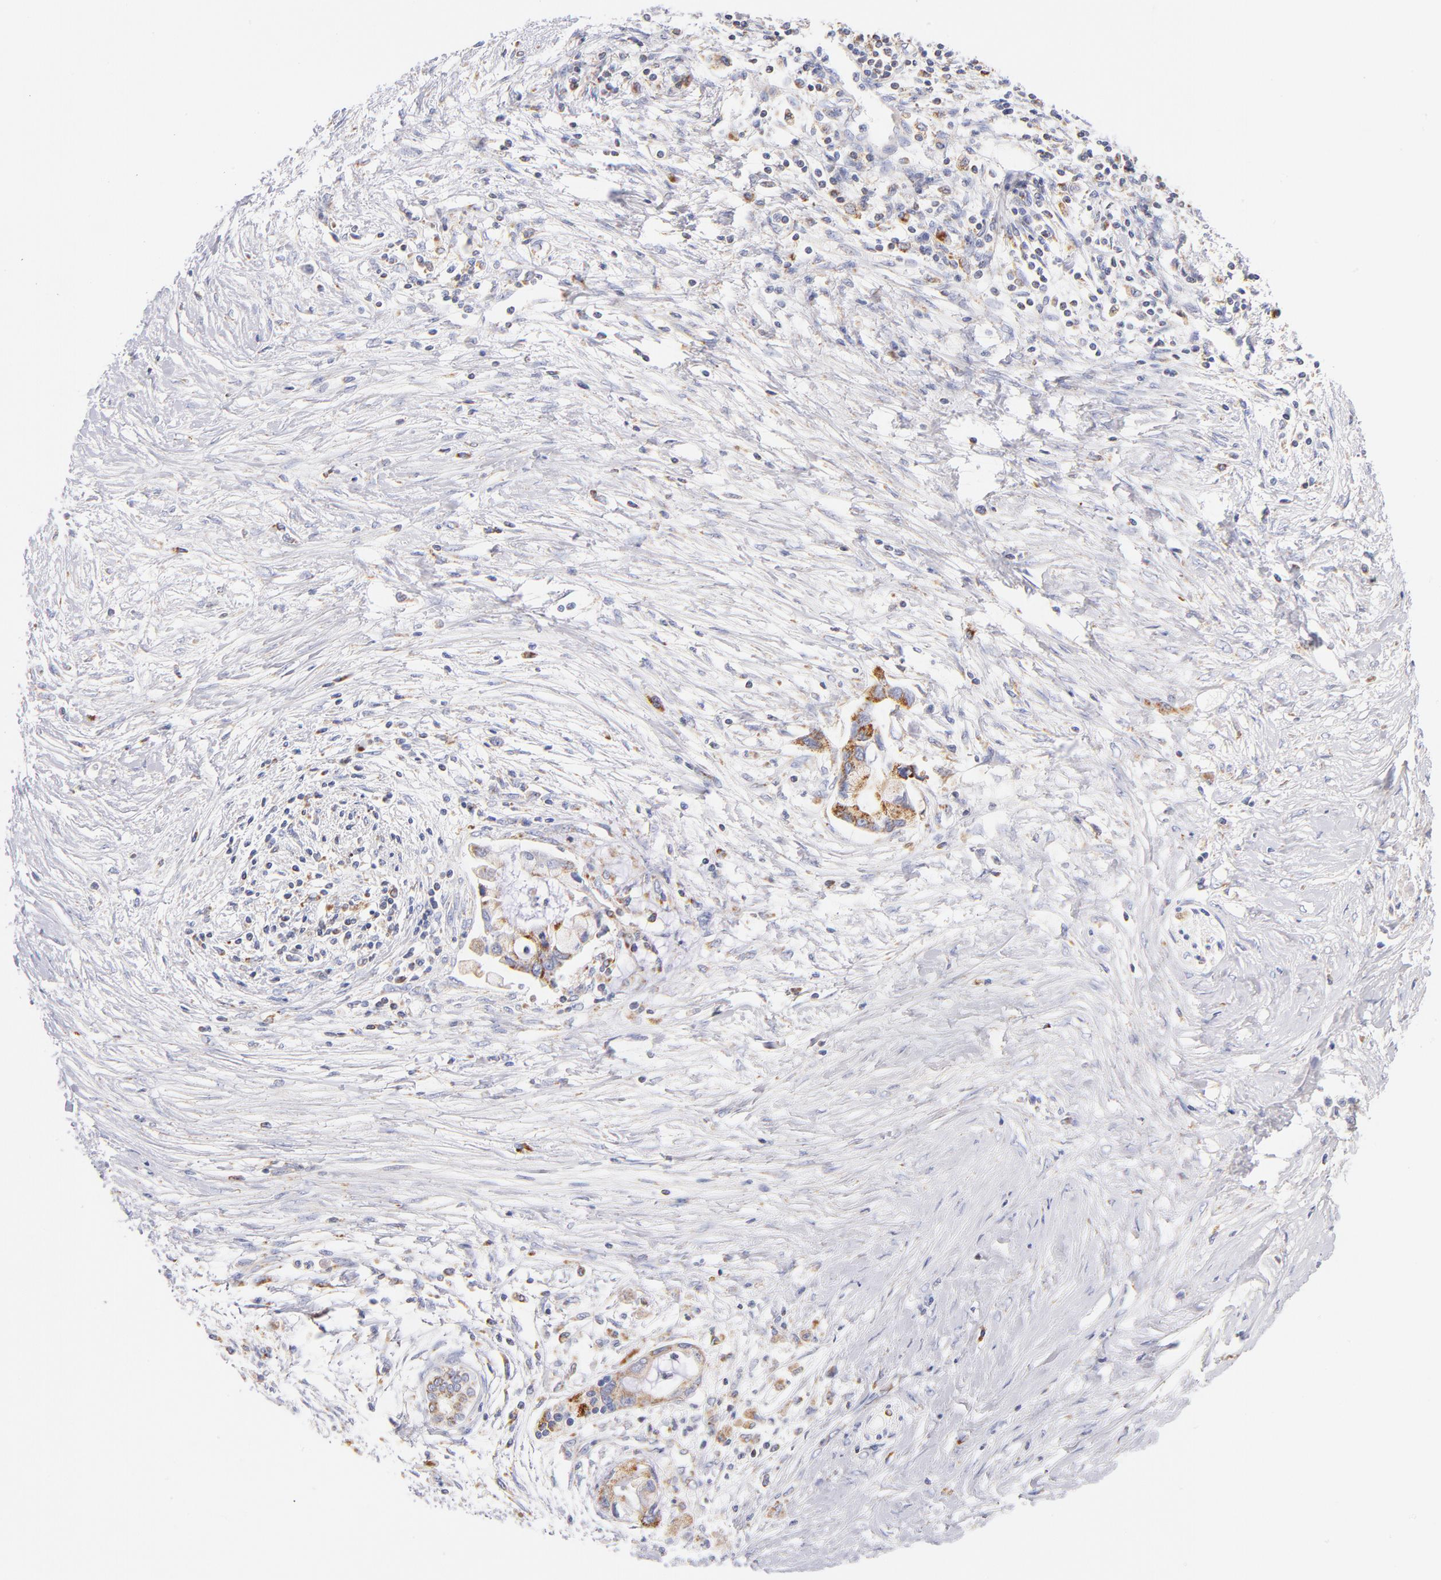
{"staining": {"intensity": "moderate", "quantity": ">75%", "location": "cytoplasmic/membranous"}, "tissue": "pancreatic cancer", "cell_type": "Tumor cells", "image_type": "cancer", "snomed": [{"axis": "morphology", "description": "Adenocarcinoma, NOS"}, {"axis": "topography", "description": "Pancreas"}], "caption": "A high-resolution micrograph shows IHC staining of adenocarcinoma (pancreatic), which reveals moderate cytoplasmic/membranous positivity in about >75% of tumor cells. The protein of interest is stained brown, and the nuclei are stained in blue (DAB (3,3'-diaminobenzidine) IHC with brightfield microscopy, high magnification).", "gene": "AIFM1", "patient": {"sex": "female", "age": 59}}